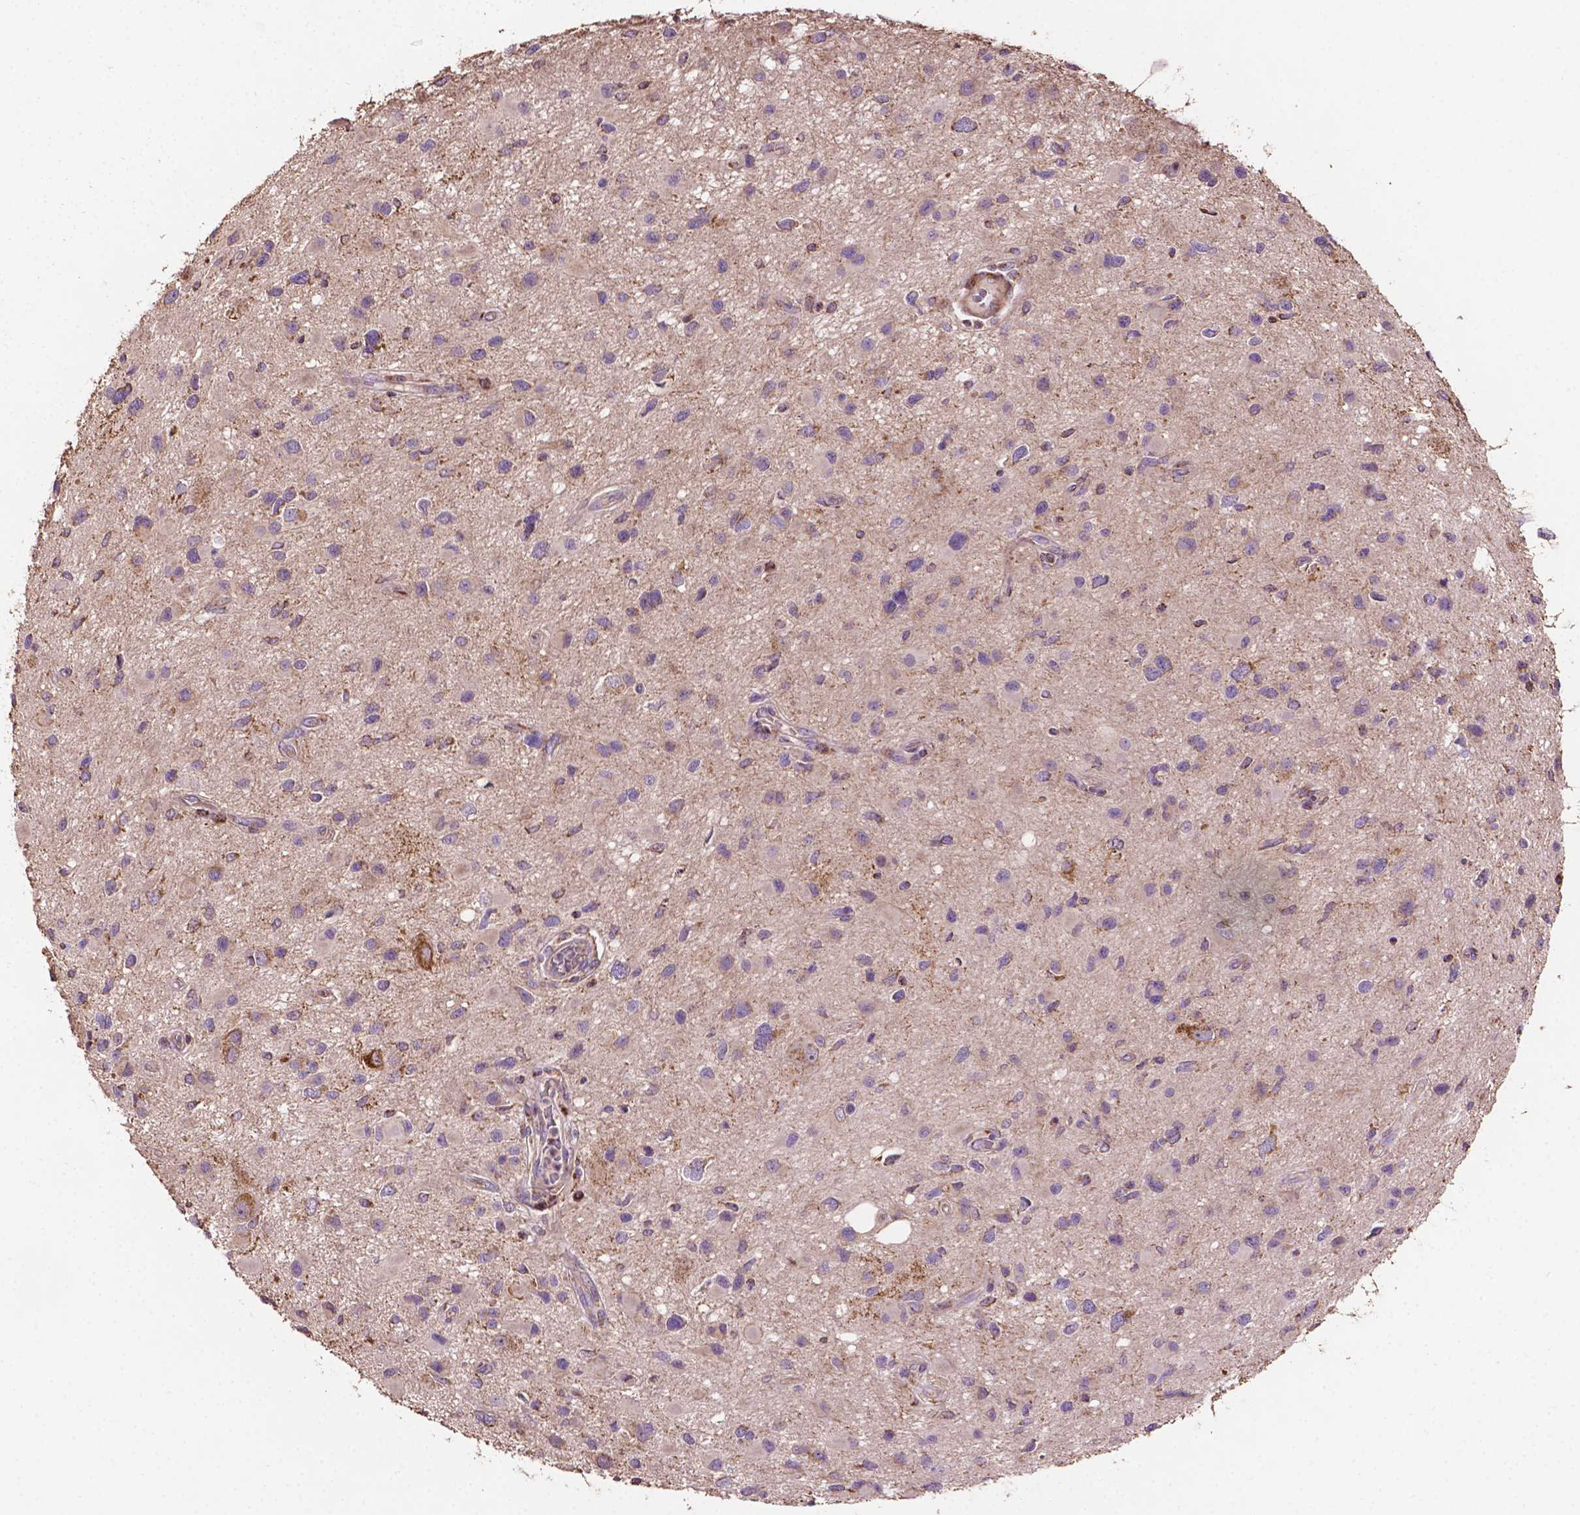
{"staining": {"intensity": "negative", "quantity": "none", "location": "none"}, "tissue": "glioma", "cell_type": "Tumor cells", "image_type": "cancer", "snomed": [{"axis": "morphology", "description": "Glioma, malignant, Low grade"}, {"axis": "topography", "description": "Brain"}], "caption": "Immunohistochemistry (IHC) image of neoplastic tissue: glioma stained with DAB (3,3'-diaminobenzidine) shows no significant protein positivity in tumor cells.", "gene": "LRR1", "patient": {"sex": "female", "age": 32}}